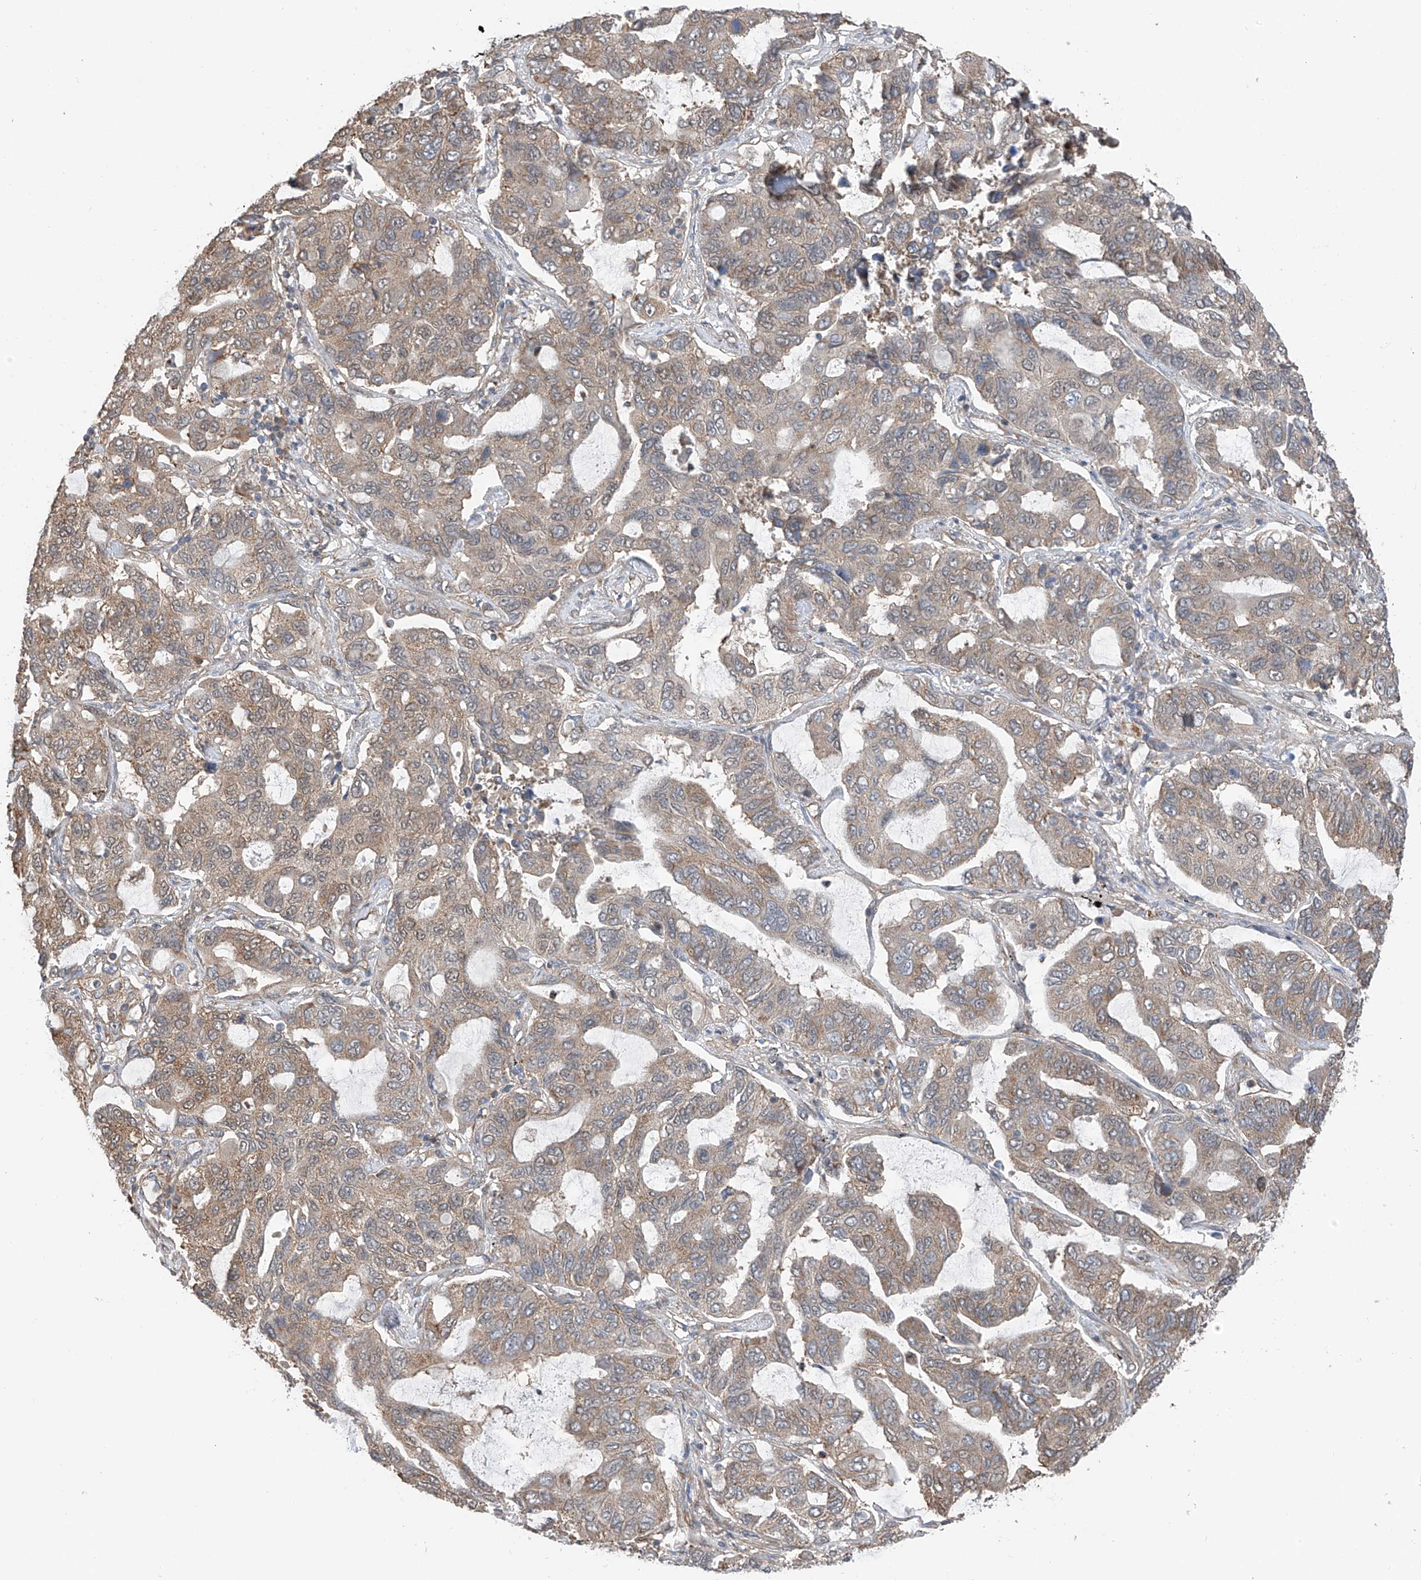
{"staining": {"intensity": "weak", "quantity": ">75%", "location": "cytoplasmic/membranous"}, "tissue": "lung cancer", "cell_type": "Tumor cells", "image_type": "cancer", "snomed": [{"axis": "morphology", "description": "Adenocarcinoma, NOS"}, {"axis": "topography", "description": "Lung"}], "caption": "Approximately >75% of tumor cells in lung cancer (adenocarcinoma) exhibit weak cytoplasmic/membranous protein positivity as visualized by brown immunohistochemical staining.", "gene": "ZNF189", "patient": {"sex": "male", "age": 64}}